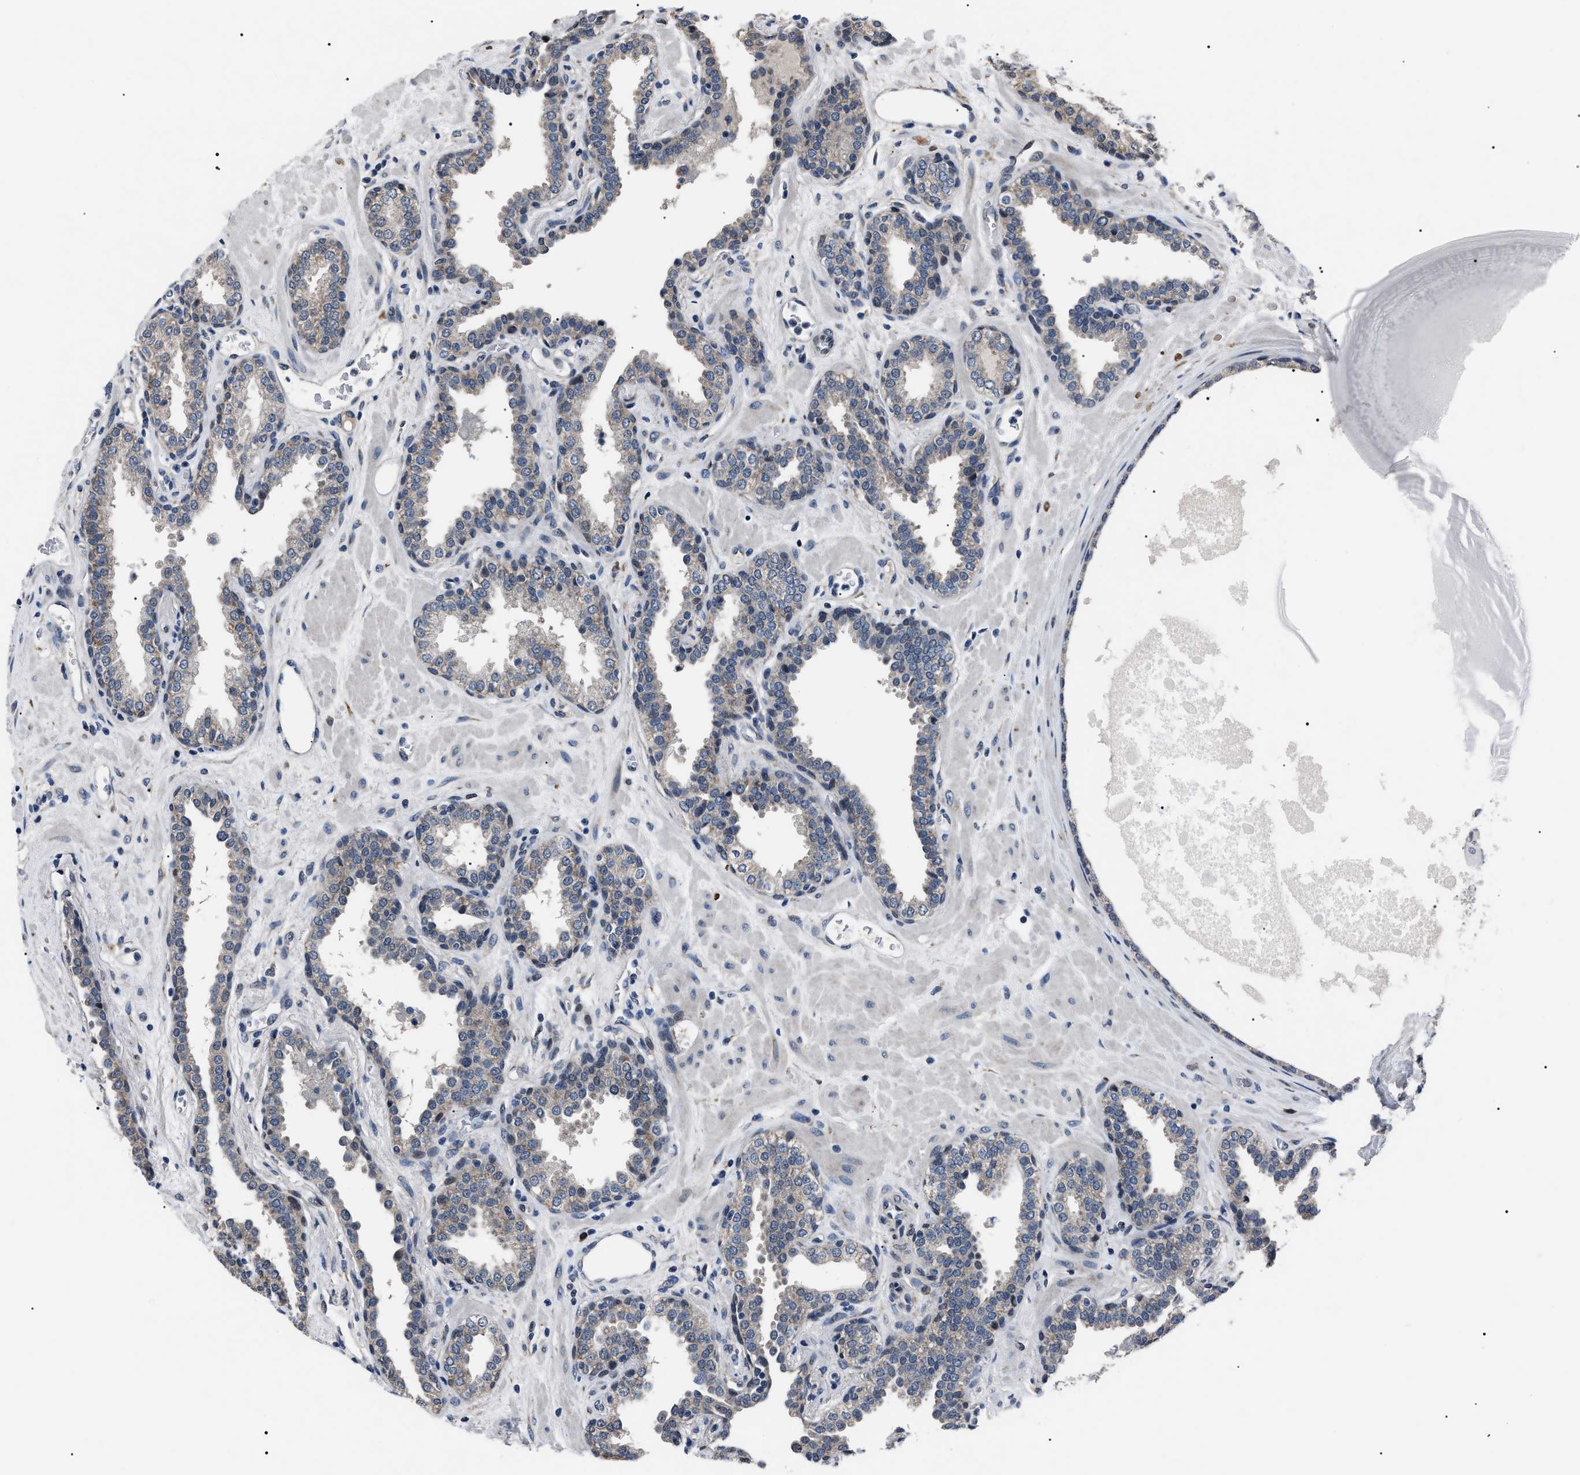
{"staining": {"intensity": "weak", "quantity": "<25%", "location": "cytoplasmic/membranous"}, "tissue": "prostate", "cell_type": "Glandular cells", "image_type": "normal", "snomed": [{"axis": "morphology", "description": "Normal tissue, NOS"}, {"axis": "topography", "description": "Prostate"}], "caption": "Human prostate stained for a protein using immunohistochemistry (IHC) exhibits no staining in glandular cells.", "gene": "LRRC14", "patient": {"sex": "male", "age": 51}}